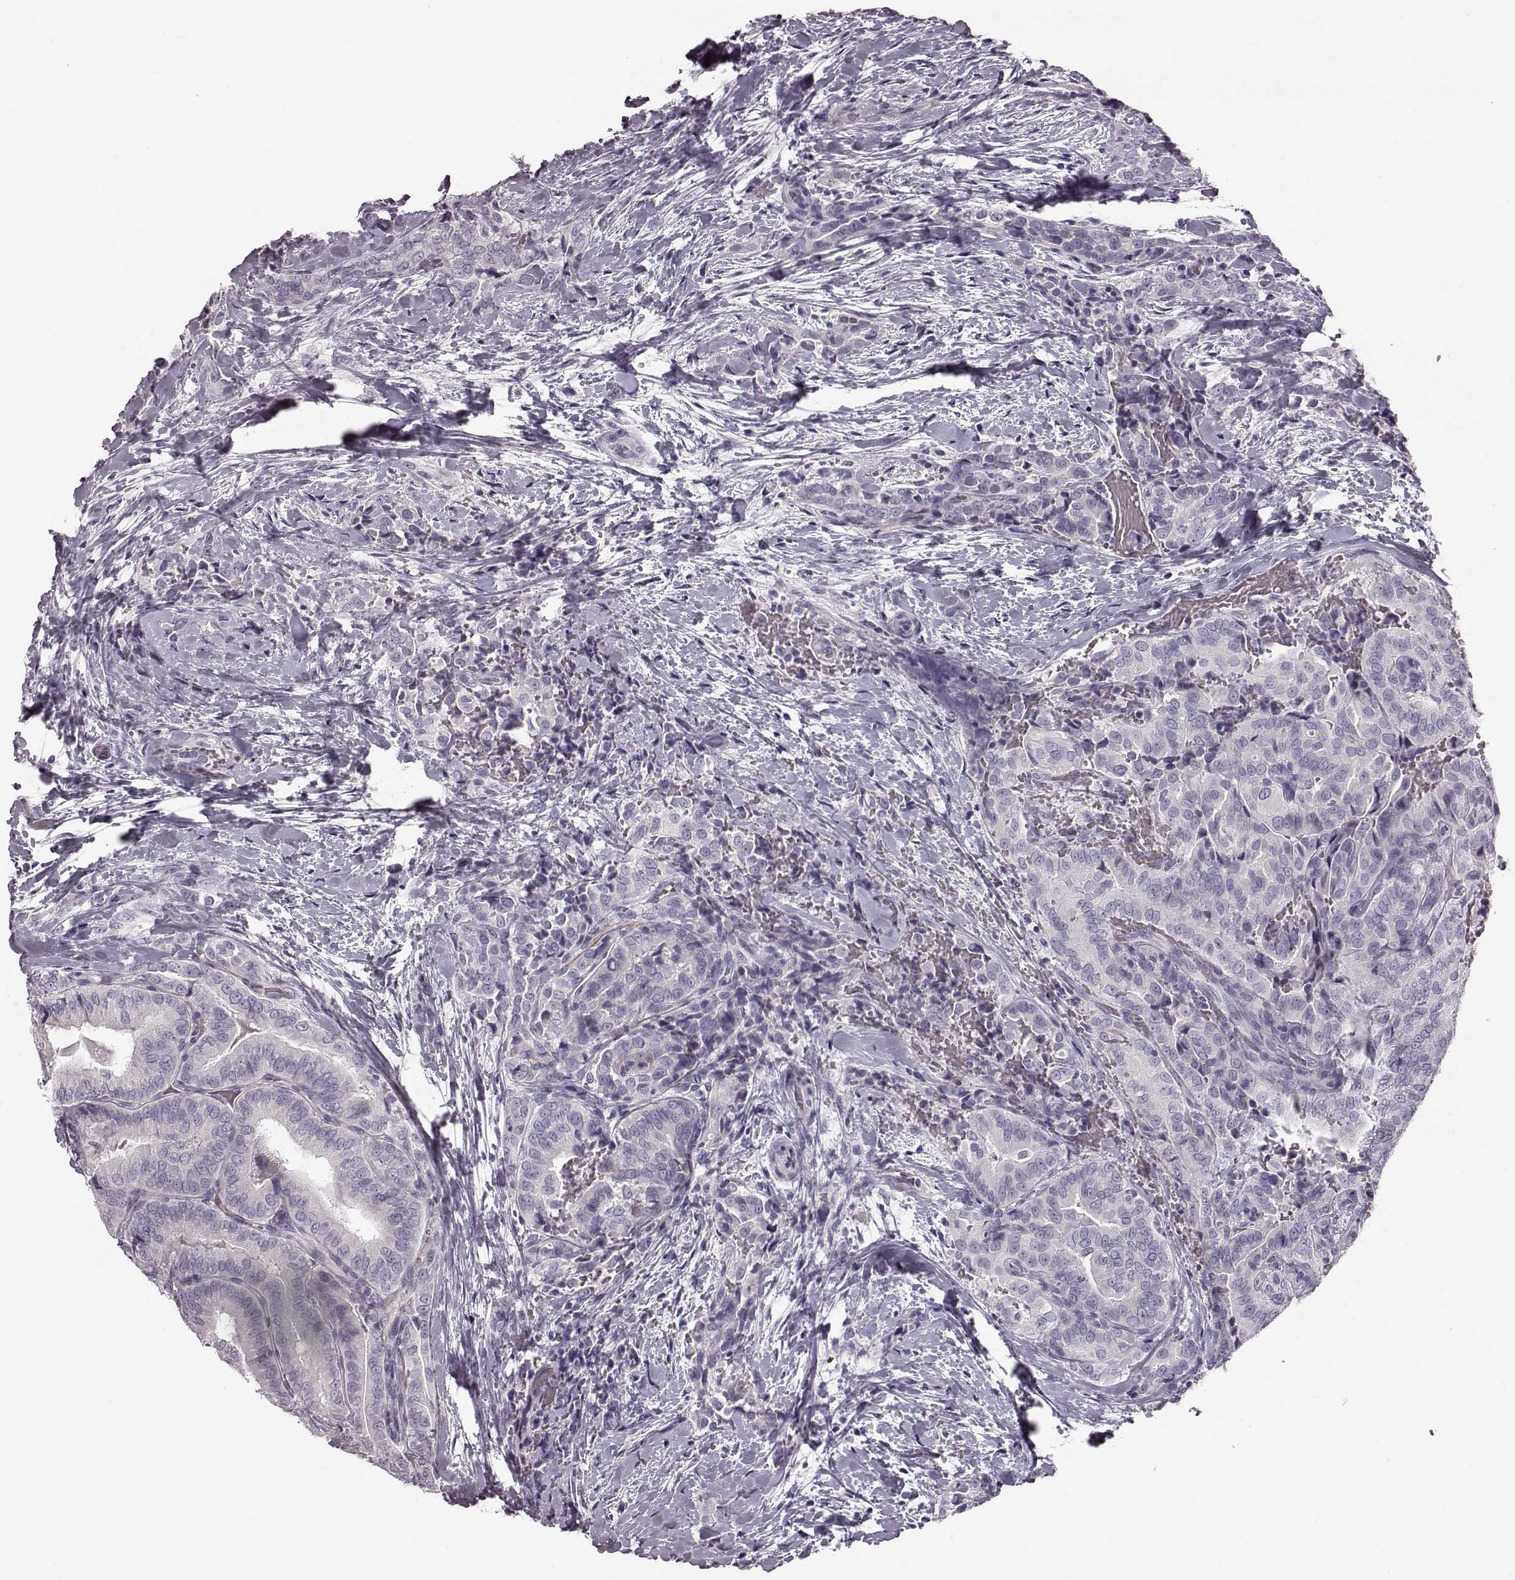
{"staining": {"intensity": "negative", "quantity": "none", "location": "none"}, "tissue": "thyroid cancer", "cell_type": "Tumor cells", "image_type": "cancer", "snomed": [{"axis": "morphology", "description": "Papillary adenocarcinoma, NOS"}, {"axis": "topography", "description": "Thyroid gland"}], "caption": "There is no significant positivity in tumor cells of thyroid cancer. Nuclei are stained in blue.", "gene": "ZNF433", "patient": {"sex": "male", "age": 61}}